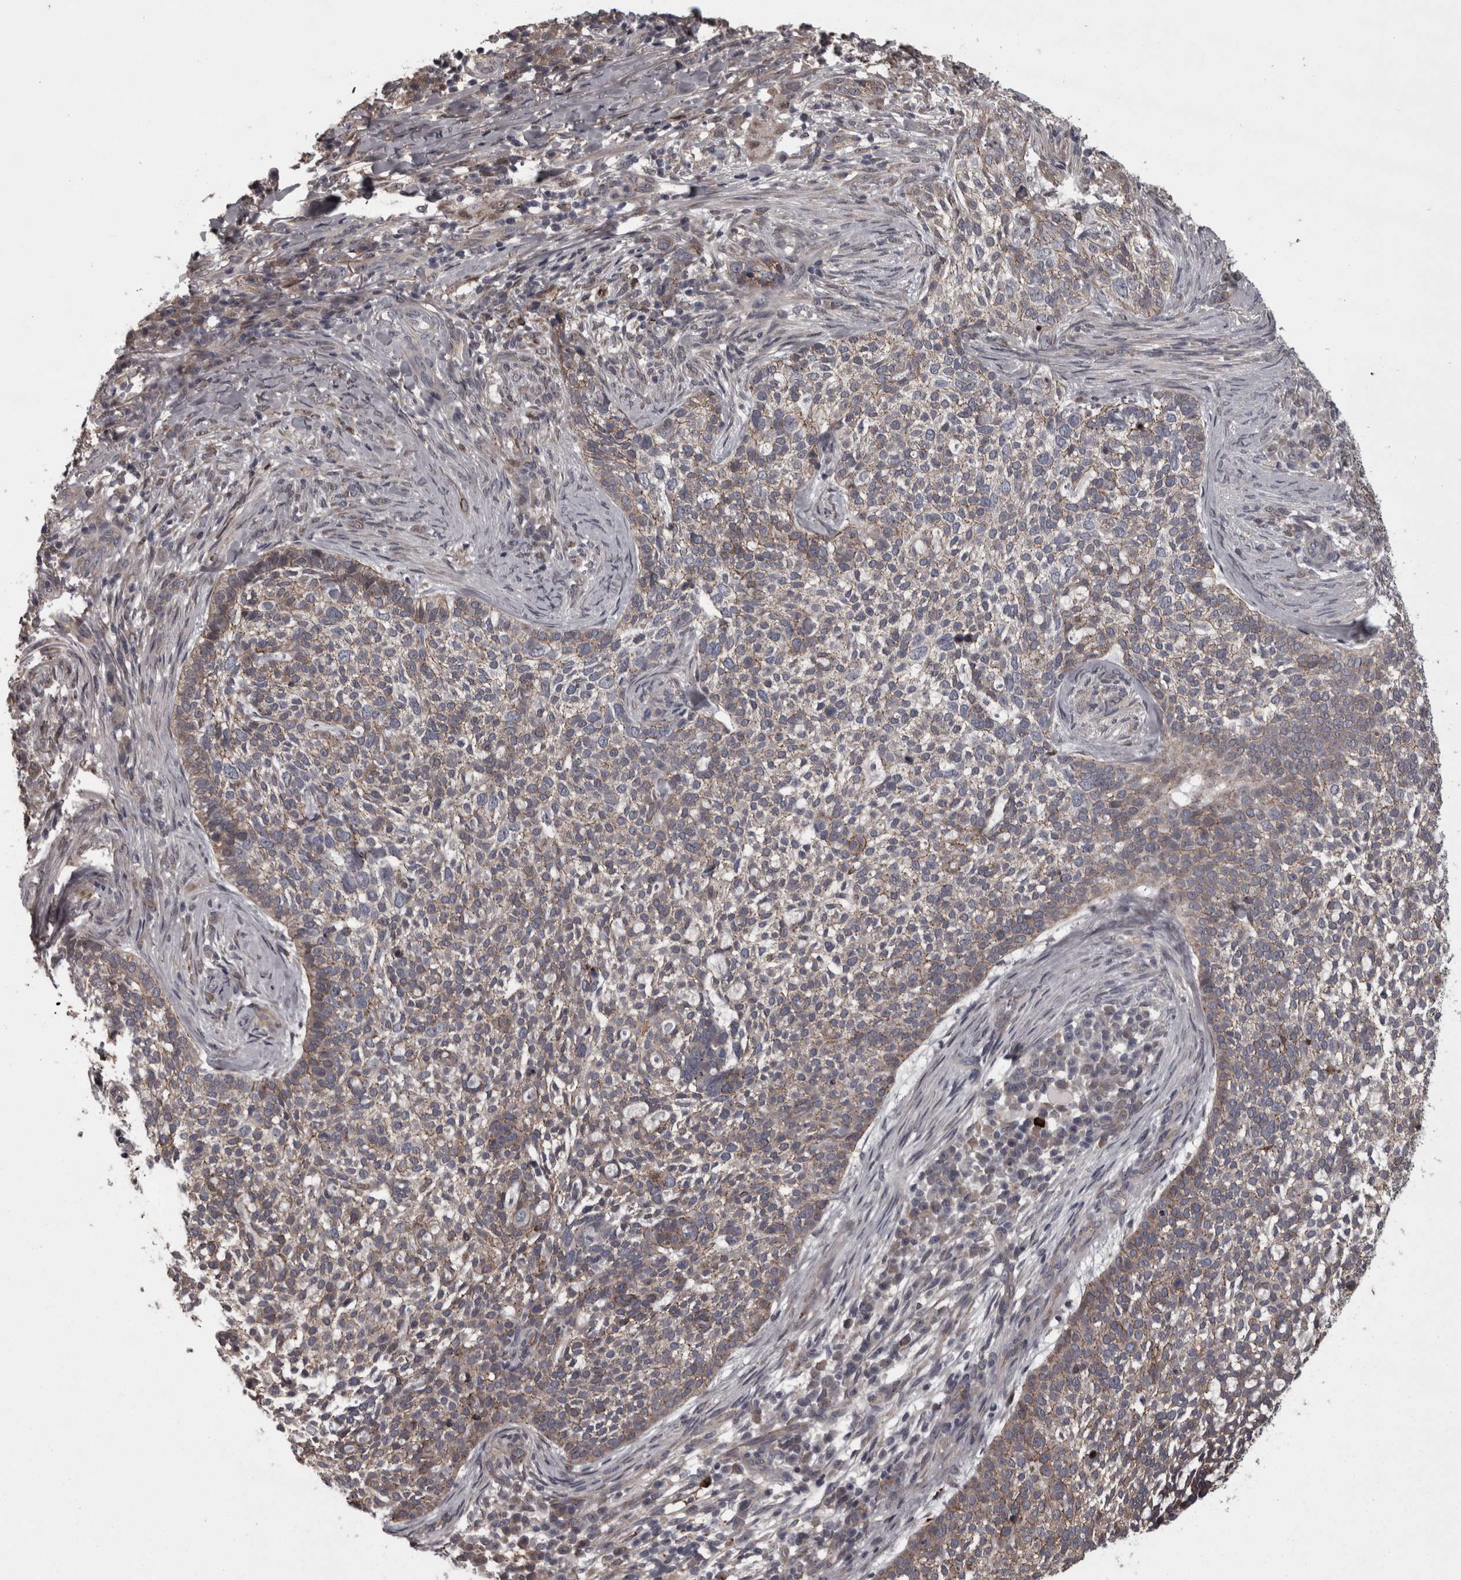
{"staining": {"intensity": "weak", "quantity": ">75%", "location": "cytoplasmic/membranous"}, "tissue": "skin cancer", "cell_type": "Tumor cells", "image_type": "cancer", "snomed": [{"axis": "morphology", "description": "Basal cell carcinoma"}, {"axis": "topography", "description": "Skin"}], "caption": "Brown immunohistochemical staining in human basal cell carcinoma (skin) exhibits weak cytoplasmic/membranous expression in about >75% of tumor cells.", "gene": "PCDH17", "patient": {"sex": "female", "age": 64}}